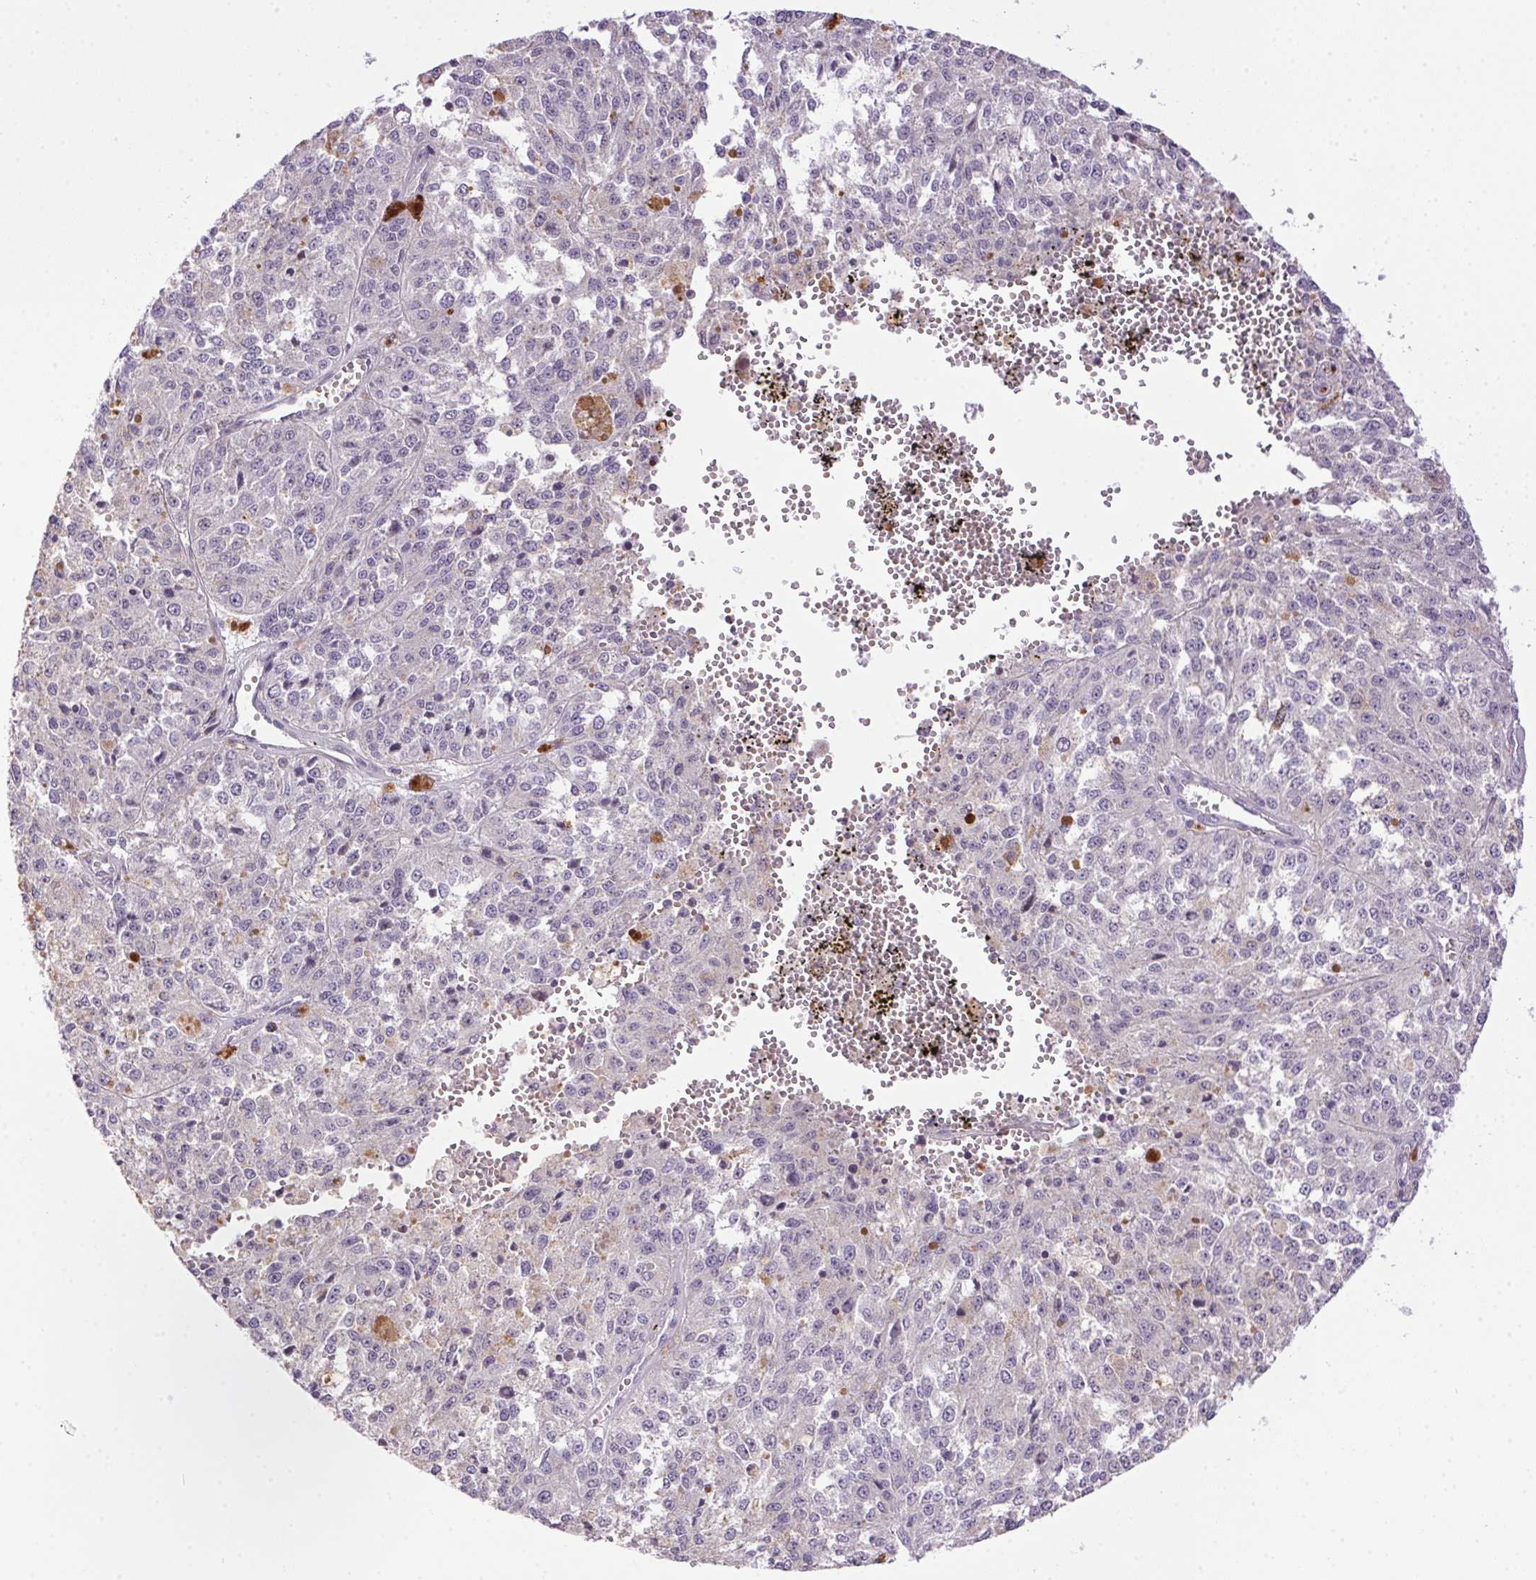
{"staining": {"intensity": "negative", "quantity": "none", "location": "none"}, "tissue": "melanoma", "cell_type": "Tumor cells", "image_type": "cancer", "snomed": [{"axis": "morphology", "description": "Malignant melanoma, Metastatic site"}, {"axis": "topography", "description": "Lymph node"}], "caption": "High power microscopy histopathology image of an IHC photomicrograph of melanoma, revealing no significant staining in tumor cells.", "gene": "LRRTM1", "patient": {"sex": "female", "age": 64}}